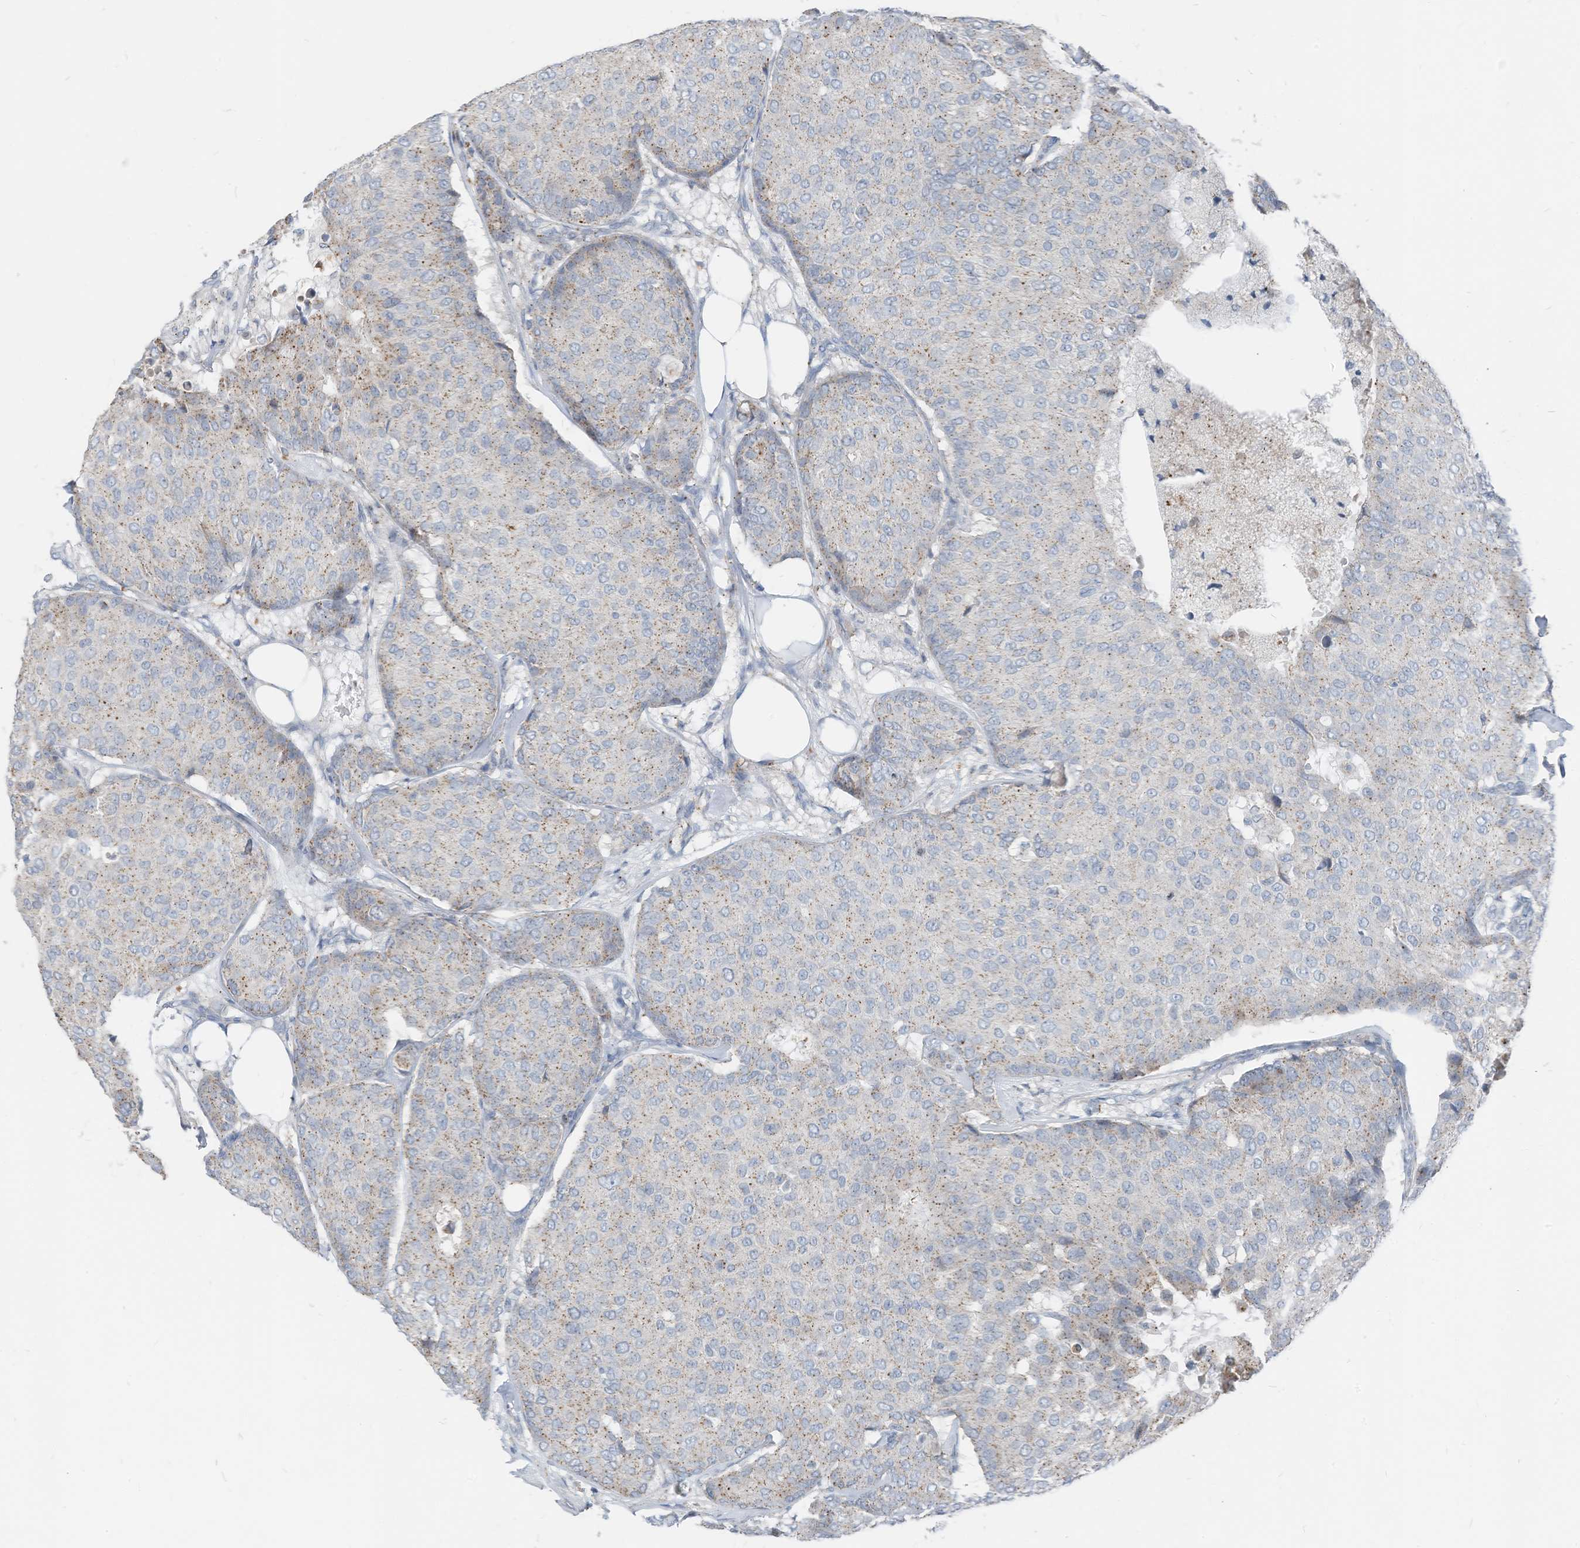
{"staining": {"intensity": "weak", "quantity": "25%-75%", "location": "cytoplasmic/membranous"}, "tissue": "breast cancer", "cell_type": "Tumor cells", "image_type": "cancer", "snomed": [{"axis": "morphology", "description": "Duct carcinoma"}, {"axis": "topography", "description": "Breast"}], "caption": "Tumor cells exhibit low levels of weak cytoplasmic/membranous expression in about 25%-75% of cells in breast cancer.", "gene": "CHMP2B", "patient": {"sex": "female", "age": 75}}